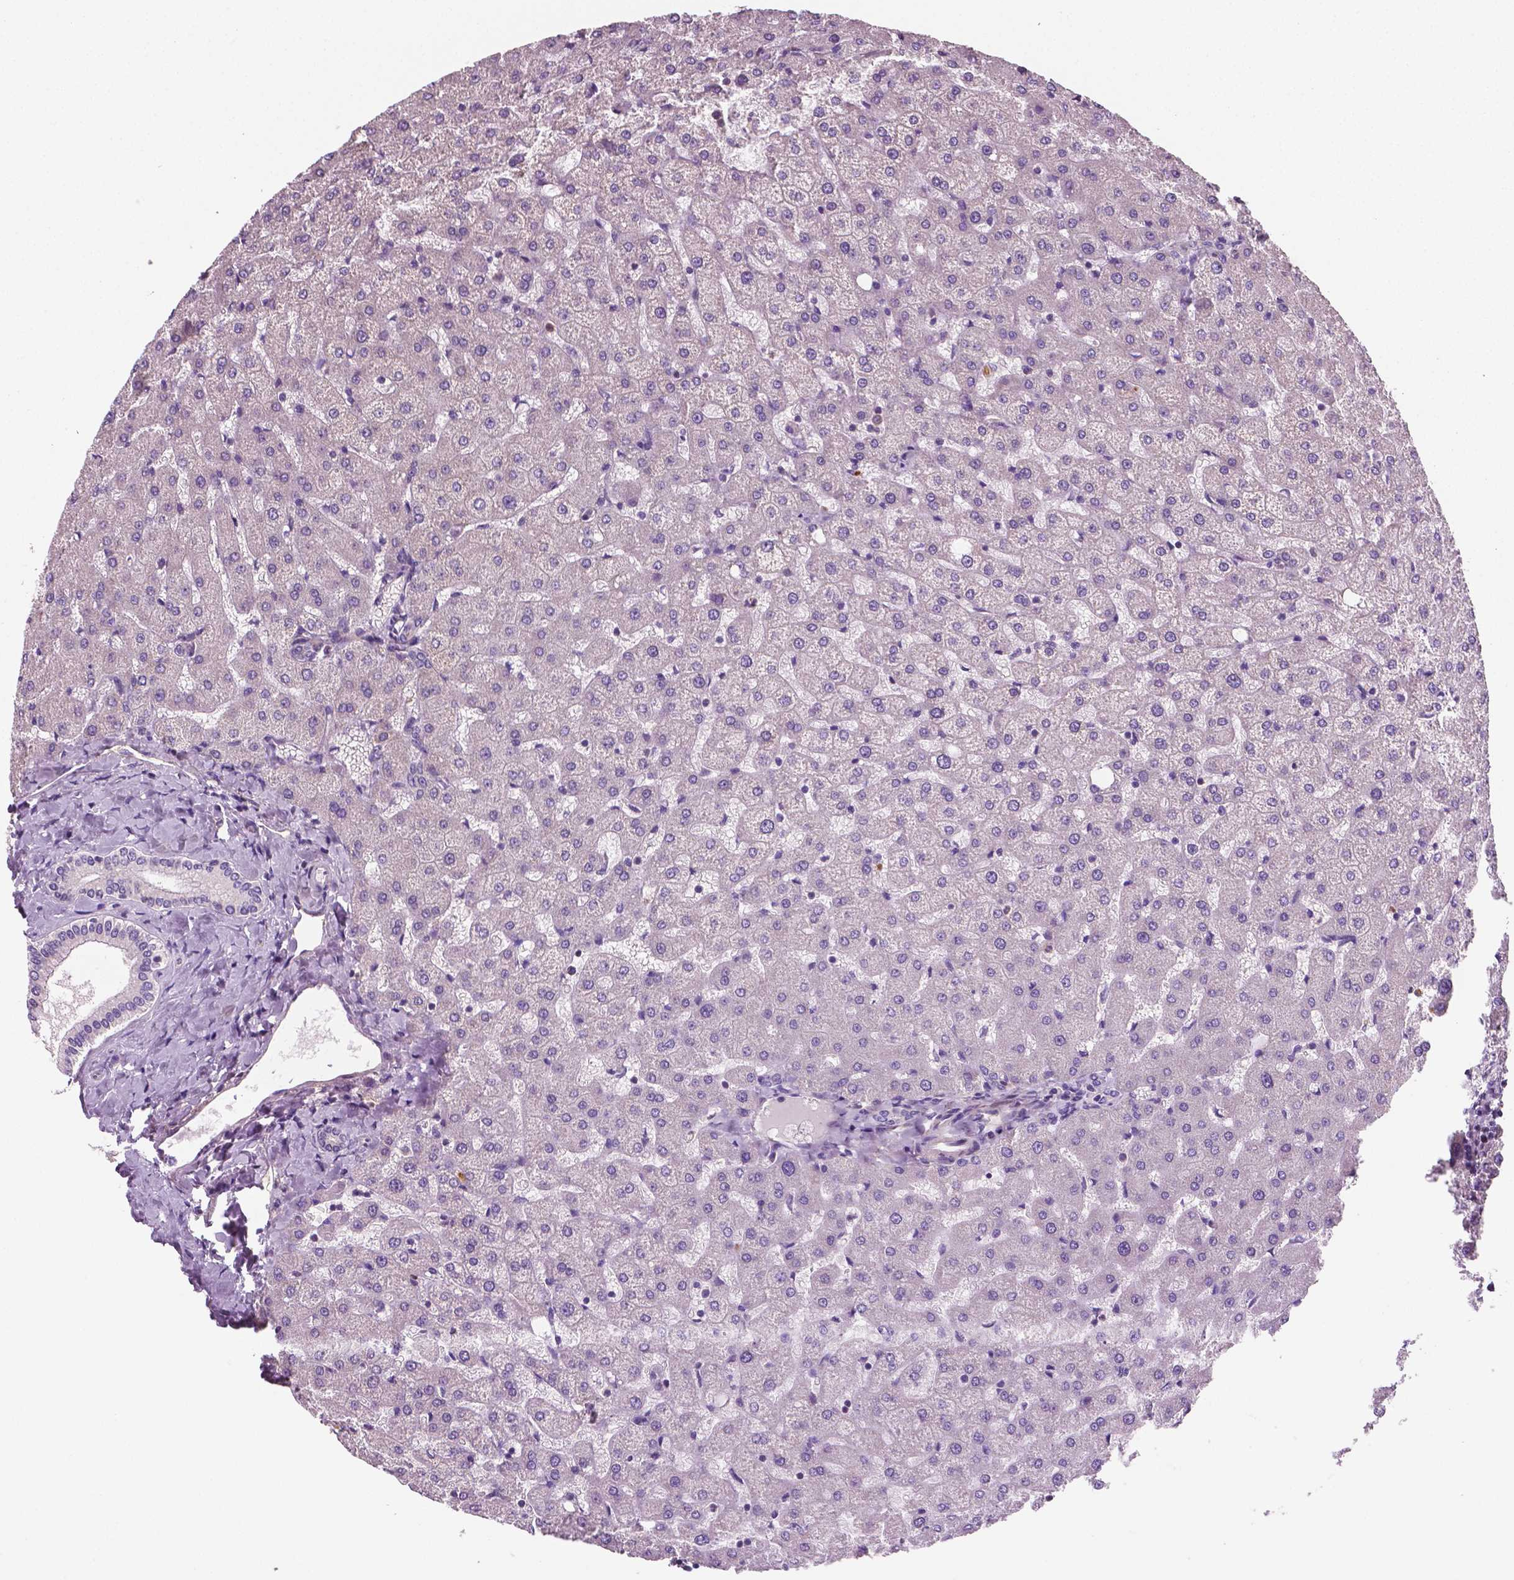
{"staining": {"intensity": "negative", "quantity": "none", "location": "none"}, "tissue": "liver", "cell_type": "Cholangiocytes", "image_type": "normal", "snomed": [{"axis": "morphology", "description": "Normal tissue, NOS"}, {"axis": "topography", "description": "Liver"}], "caption": "This is an immunohistochemistry (IHC) micrograph of unremarkable human liver. There is no expression in cholangiocytes.", "gene": "PTX3", "patient": {"sex": "female", "age": 50}}